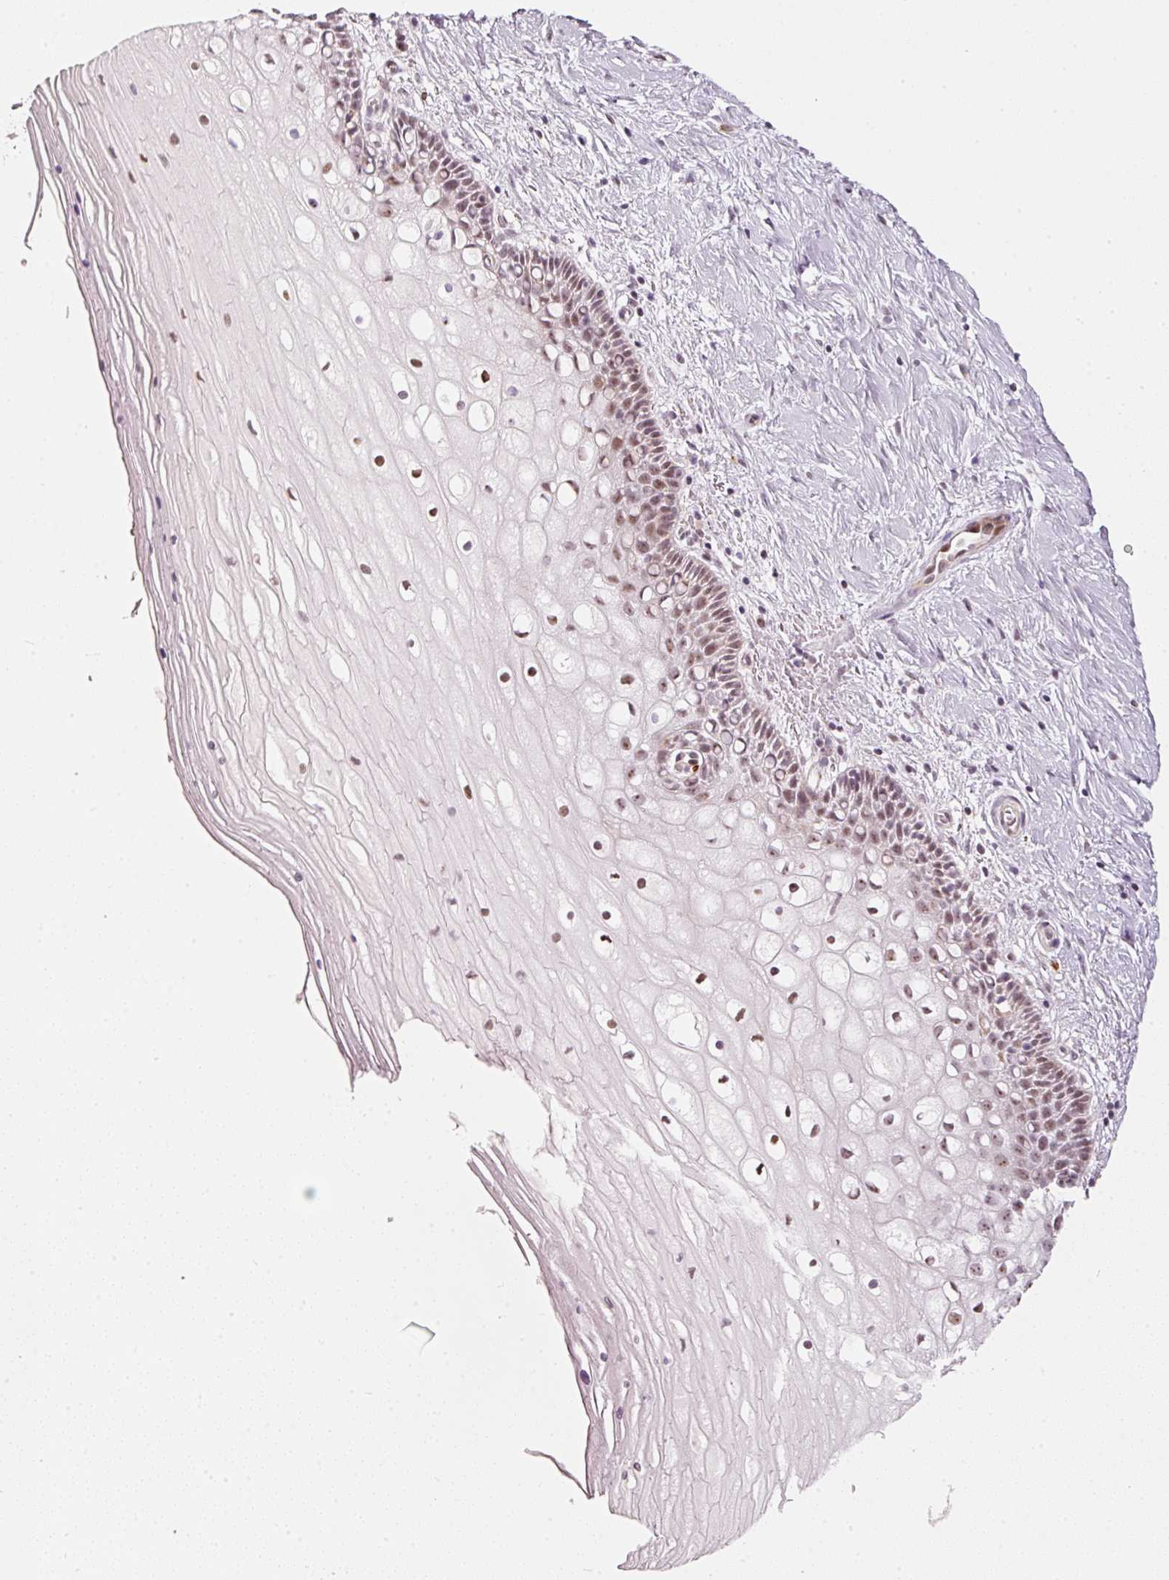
{"staining": {"intensity": "moderate", "quantity": ">75%", "location": "nuclear"}, "tissue": "cervix", "cell_type": "Glandular cells", "image_type": "normal", "snomed": [{"axis": "morphology", "description": "Normal tissue, NOS"}, {"axis": "topography", "description": "Cervix"}], "caption": "Protein positivity by IHC exhibits moderate nuclear positivity in about >75% of glandular cells in benign cervix. (Brightfield microscopy of DAB IHC at high magnification).", "gene": "MXRA8", "patient": {"sex": "female", "age": 36}}